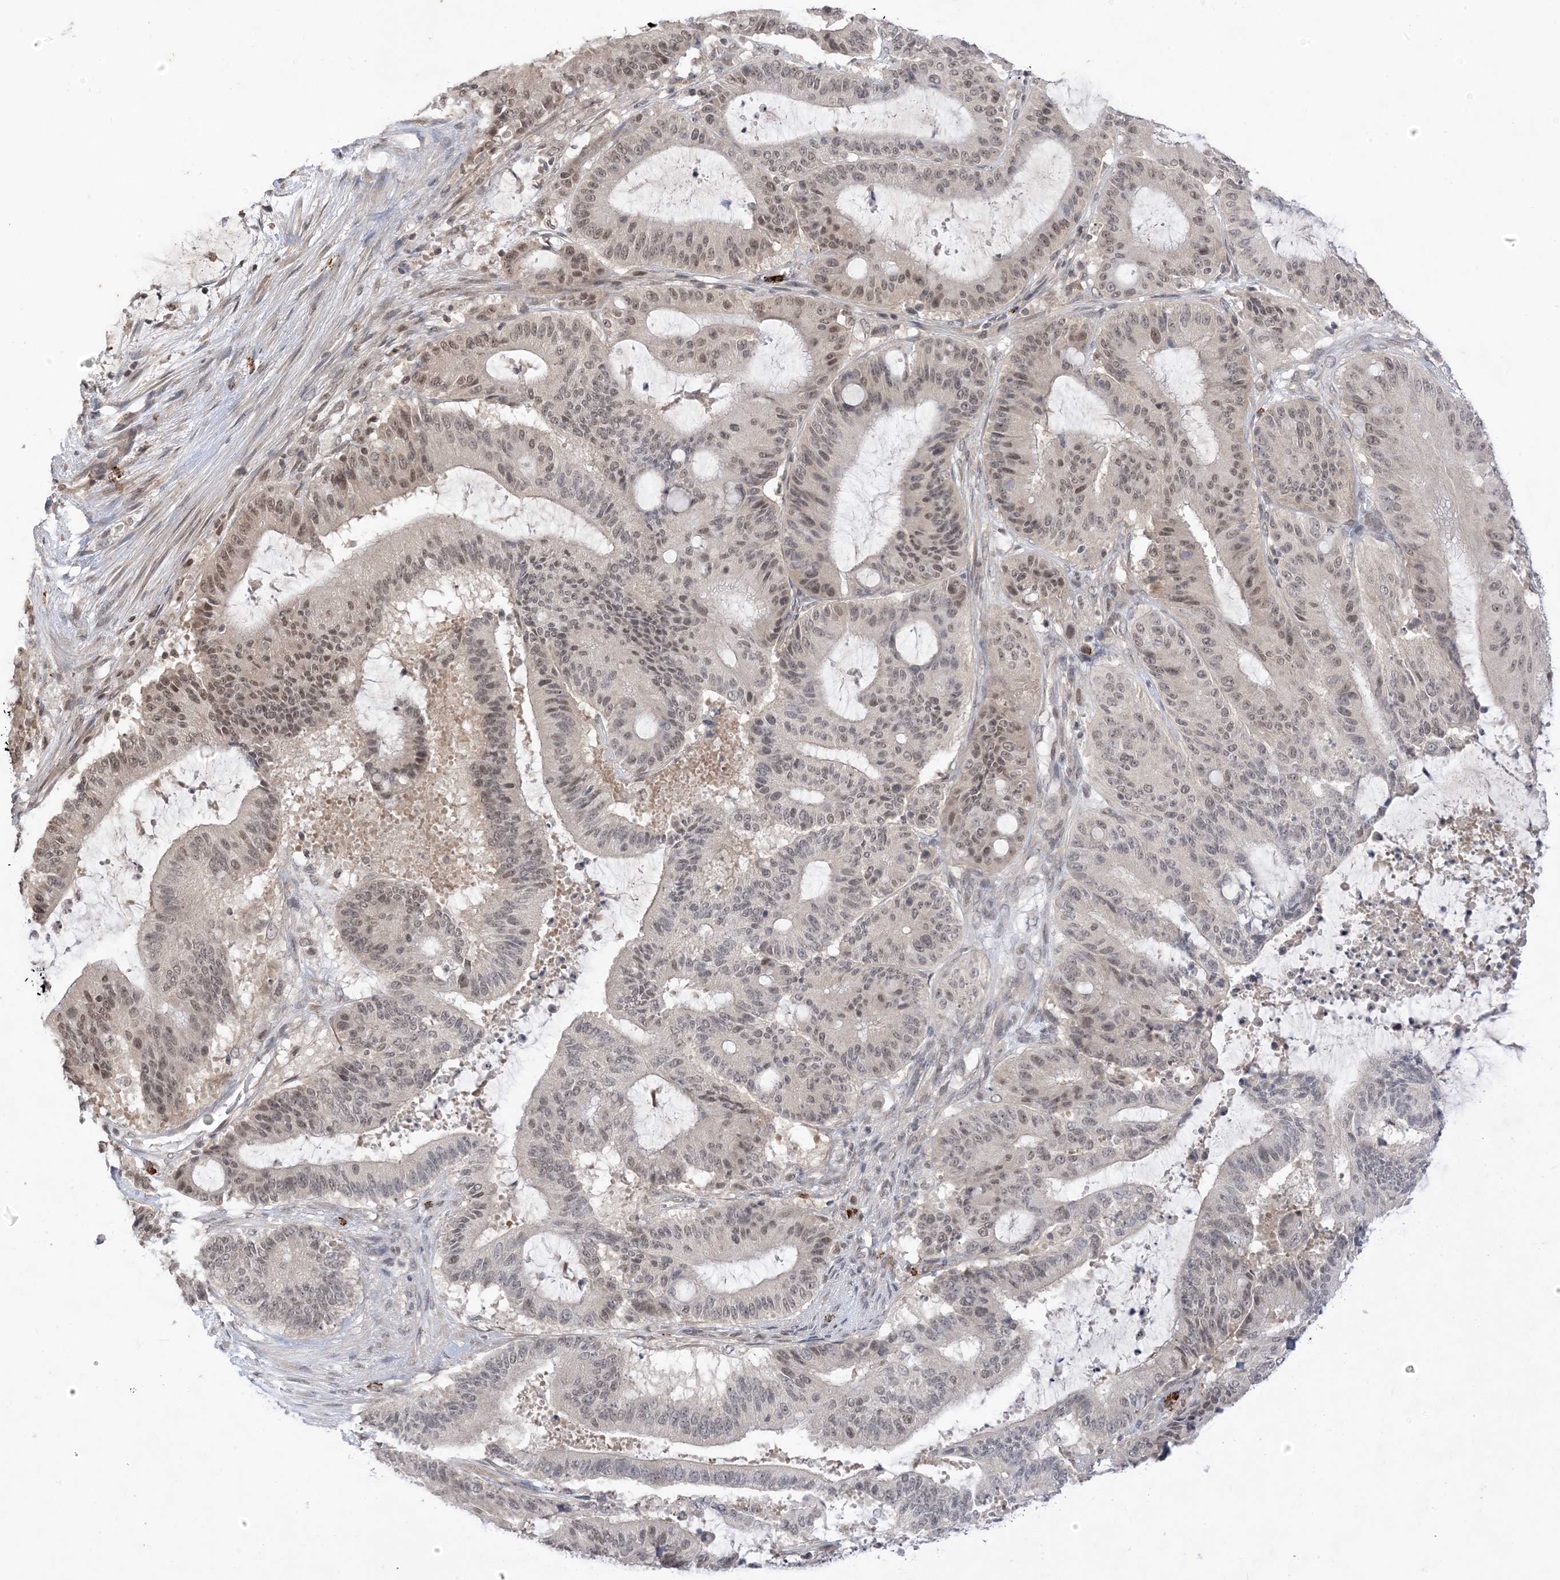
{"staining": {"intensity": "moderate", "quantity": "<25%", "location": "nuclear"}, "tissue": "liver cancer", "cell_type": "Tumor cells", "image_type": "cancer", "snomed": [{"axis": "morphology", "description": "Normal tissue, NOS"}, {"axis": "morphology", "description": "Cholangiocarcinoma"}, {"axis": "topography", "description": "Liver"}, {"axis": "topography", "description": "Peripheral nerve tissue"}], "caption": "Tumor cells exhibit low levels of moderate nuclear expression in about <25% of cells in cholangiocarcinoma (liver).", "gene": "RANBP9", "patient": {"sex": "female", "age": 73}}